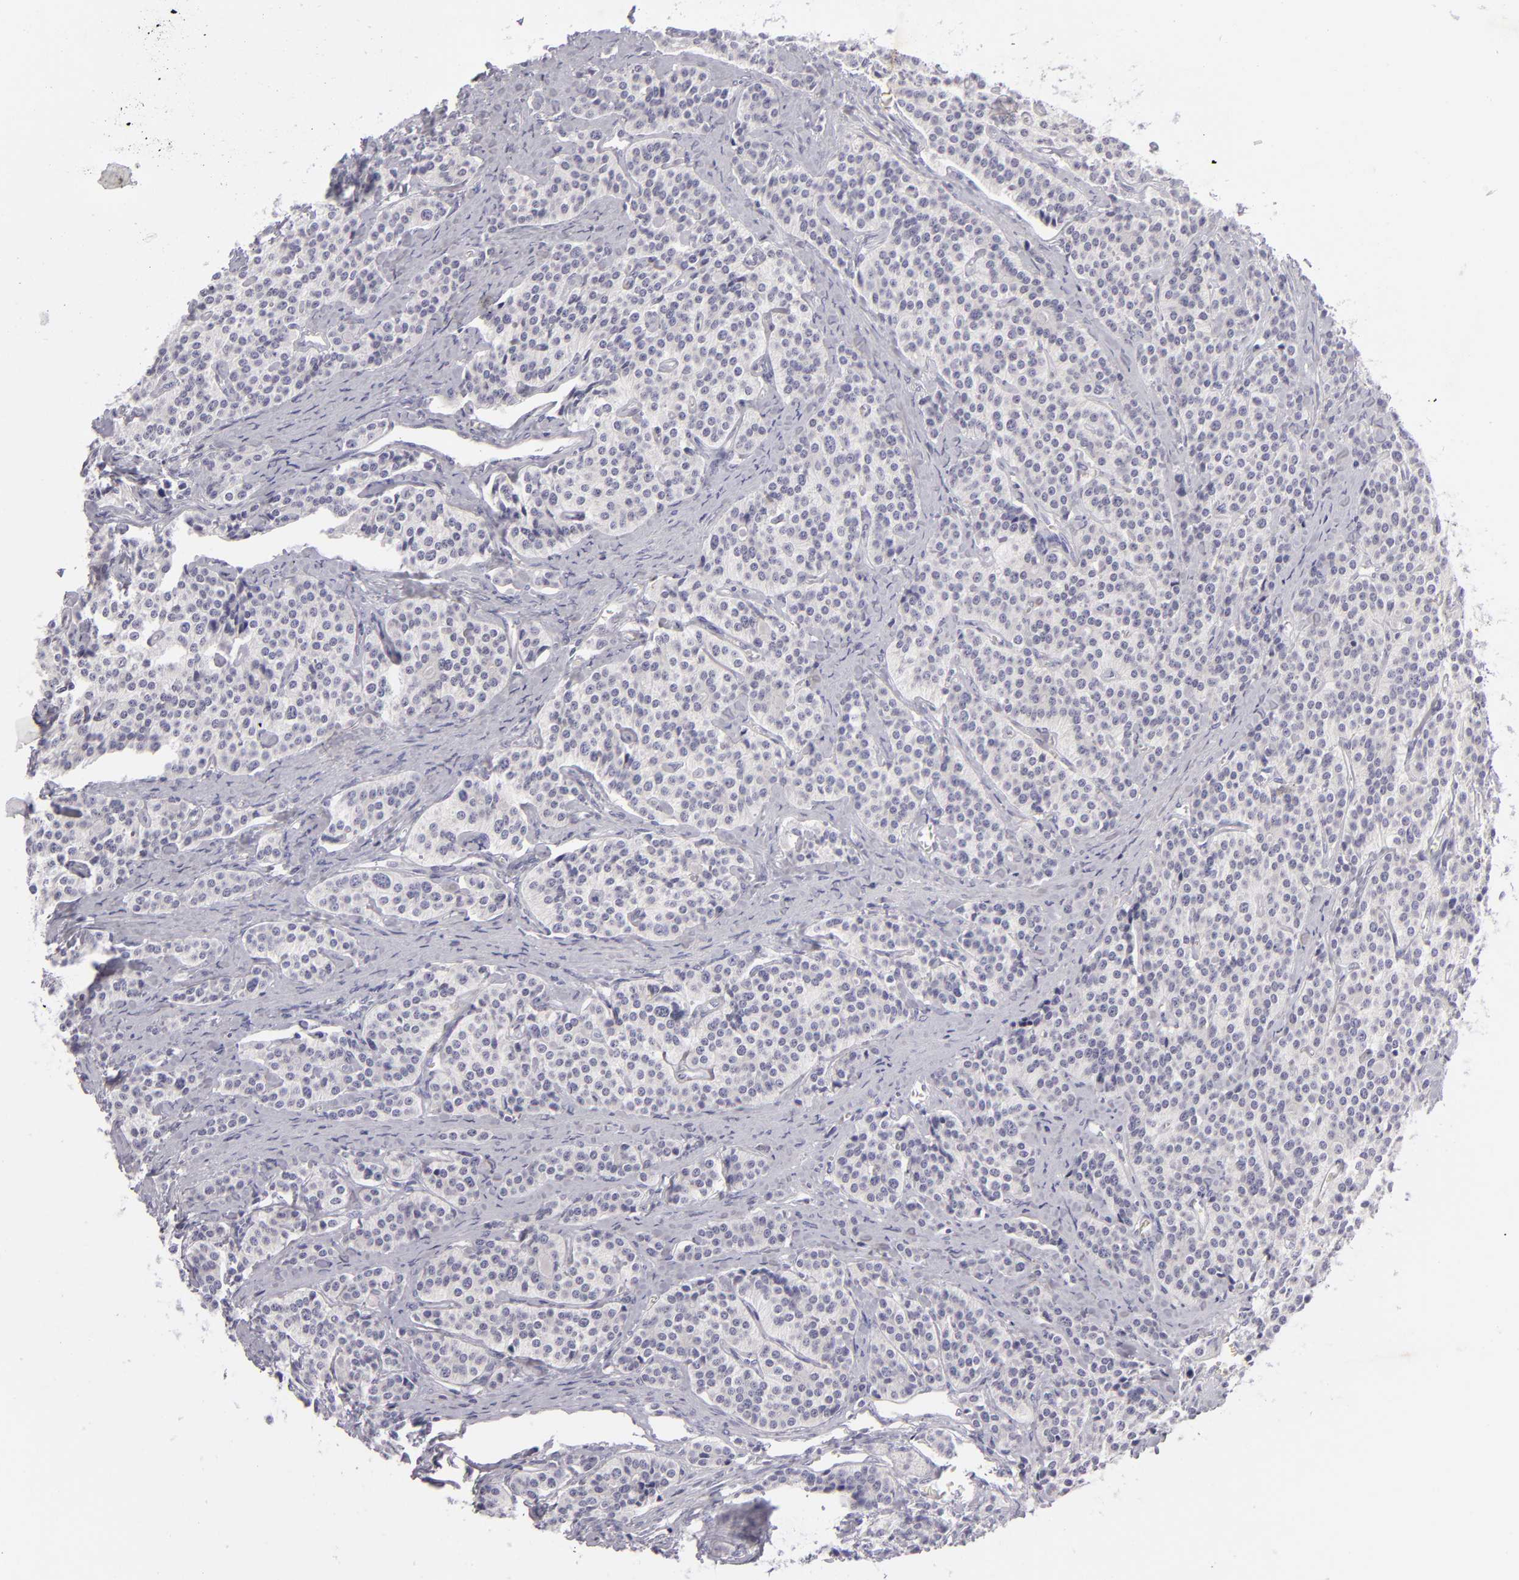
{"staining": {"intensity": "negative", "quantity": "none", "location": "none"}, "tissue": "carcinoid", "cell_type": "Tumor cells", "image_type": "cancer", "snomed": [{"axis": "morphology", "description": "Carcinoid, malignant, NOS"}, {"axis": "topography", "description": "Small intestine"}], "caption": "High magnification brightfield microscopy of malignant carcinoid stained with DAB (brown) and counterstained with hematoxylin (blue): tumor cells show no significant expression.", "gene": "TNNC1", "patient": {"sex": "male", "age": 63}}